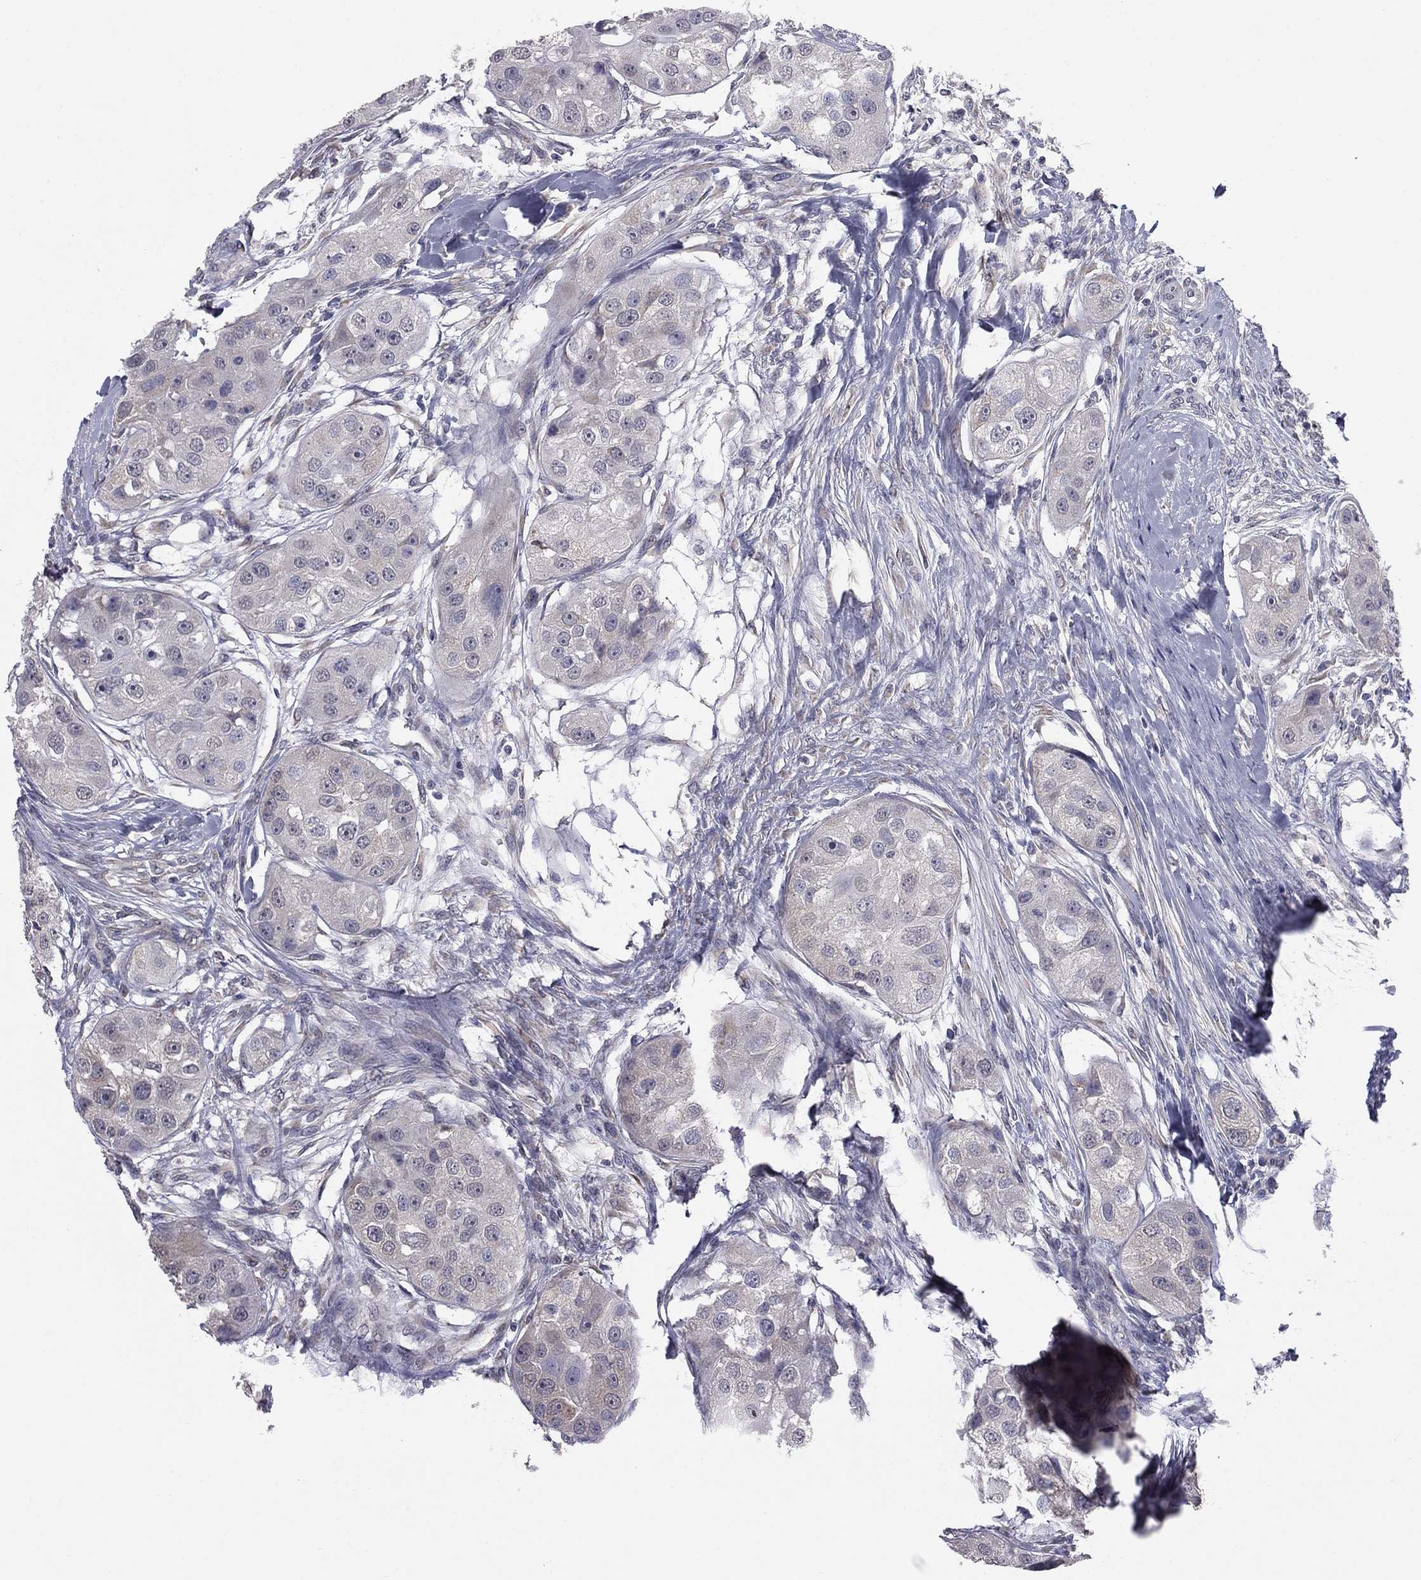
{"staining": {"intensity": "negative", "quantity": "none", "location": "none"}, "tissue": "head and neck cancer", "cell_type": "Tumor cells", "image_type": "cancer", "snomed": [{"axis": "morphology", "description": "Normal tissue, NOS"}, {"axis": "morphology", "description": "Squamous cell carcinoma, NOS"}, {"axis": "topography", "description": "Skeletal muscle"}, {"axis": "topography", "description": "Head-Neck"}], "caption": "IHC histopathology image of head and neck cancer (squamous cell carcinoma) stained for a protein (brown), which shows no expression in tumor cells.", "gene": "PRRT2", "patient": {"sex": "male", "age": 51}}